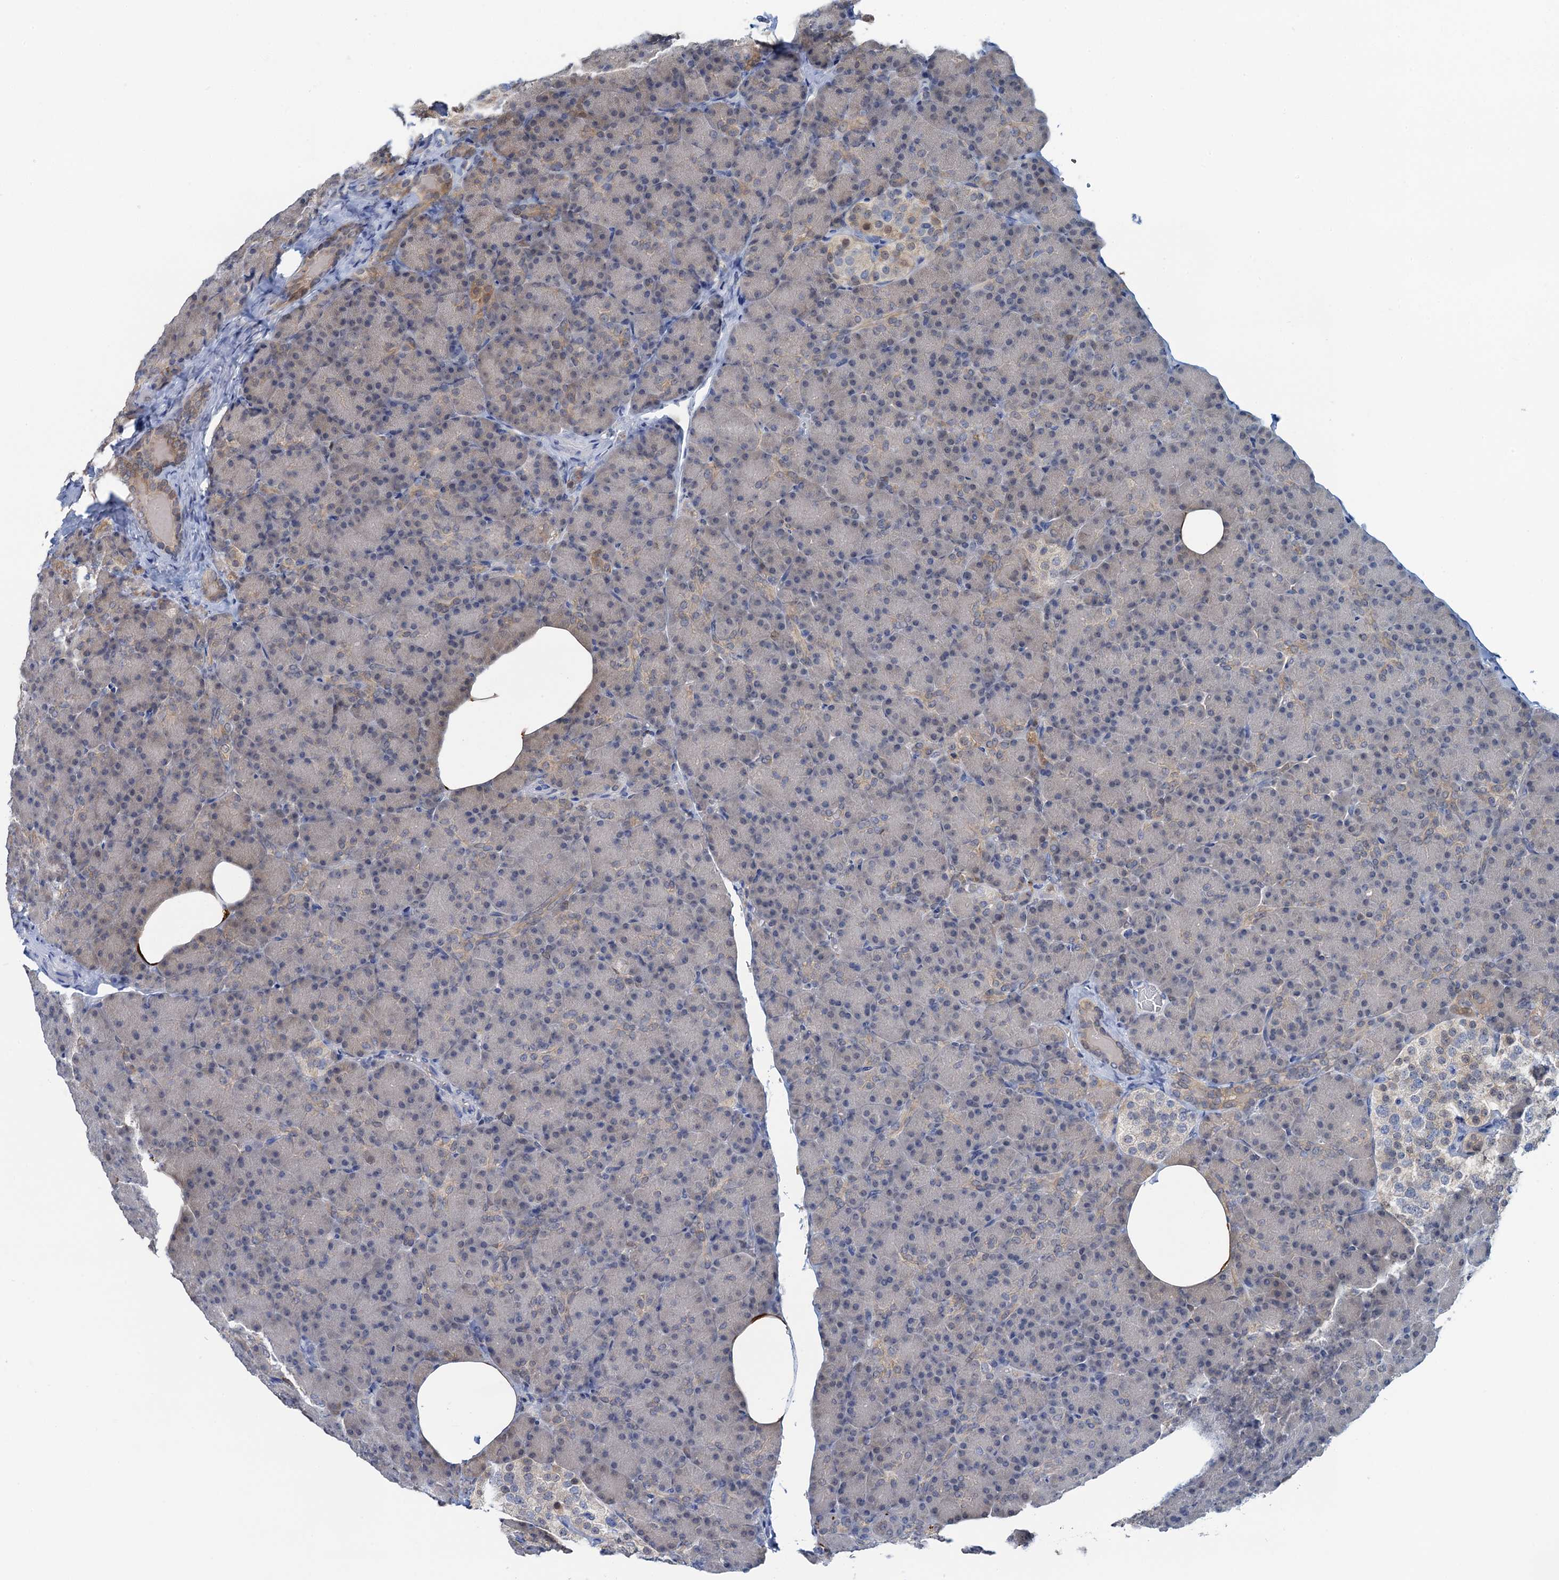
{"staining": {"intensity": "weak", "quantity": "<25%", "location": "cytoplasmic/membranous"}, "tissue": "pancreas", "cell_type": "Exocrine glandular cells", "image_type": "normal", "snomed": [{"axis": "morphology", "description": "Normal tissue, NOS"}, {"axis": "topography", "description": "Pancreas"}], "caption": "High power microscopy micrograph of an immunohistochemistry (IHC) histopathology image of unremarkable pancreas, revealing no significant positivity in exocrine glandular cells. (DAB (3,3'-diaminobenzidine) IHC visualized using brightfield microscopy, high magnification).", "gene": "FAH", "patient": {"sex": "female", "age": 43}}